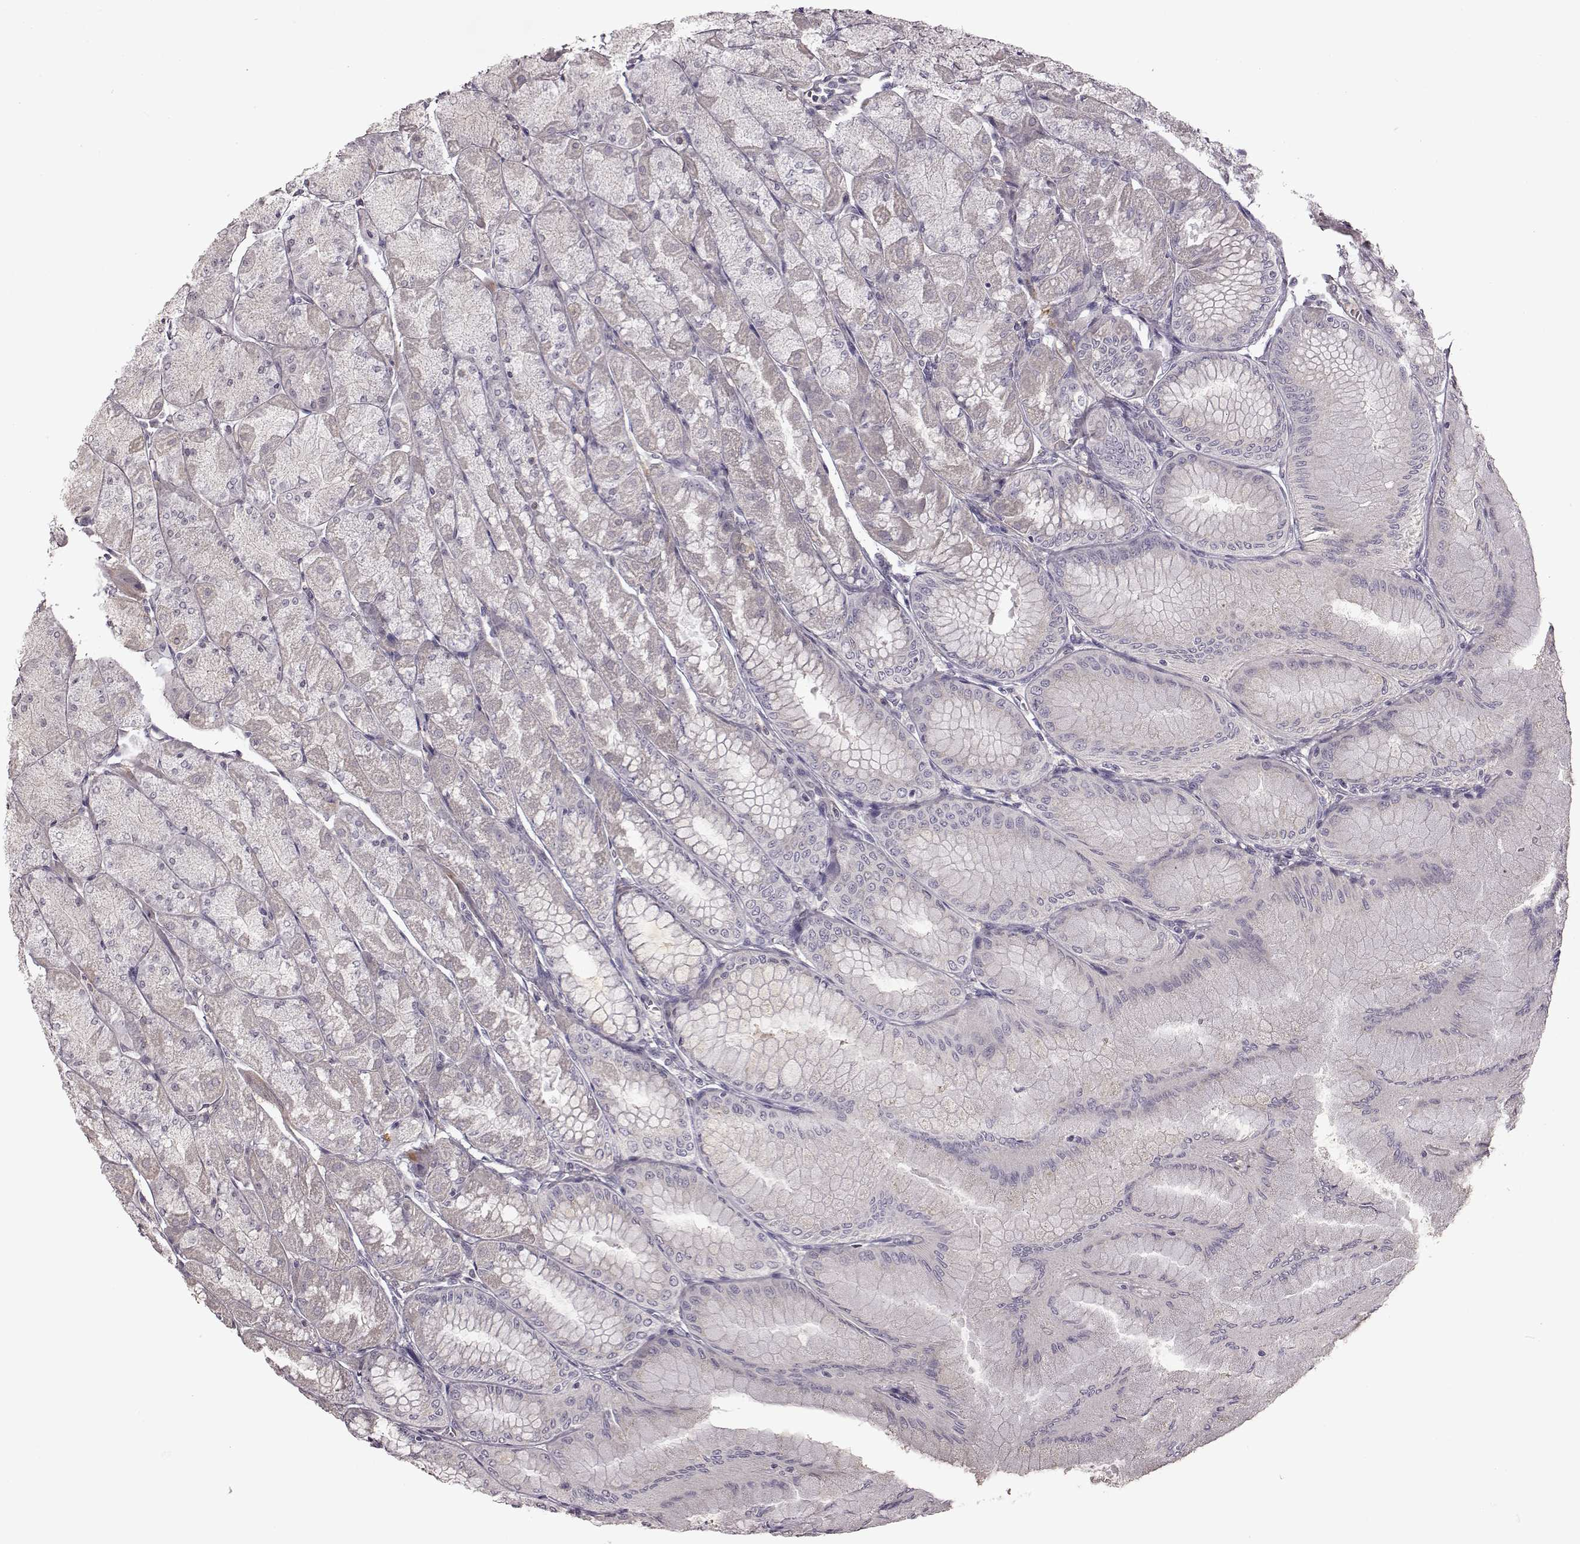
{"staining": {"intensity": "negative", "quantity": "none", "location": "none"}, "tissue": "stomach", "cell_type": "Glandular cells", "image_type": "normal", "snomed": [{"axis": "morphology", "description": "Normal tissue, NOS"}, {"axis": "topography", "description": "Stomach, upper"}], "caption": "Micrograph shows no significant protein positivity in glandular cells of benign stomach.", "gene": "B3GNT6", "patient": {"sex": "male", "age": 60}}